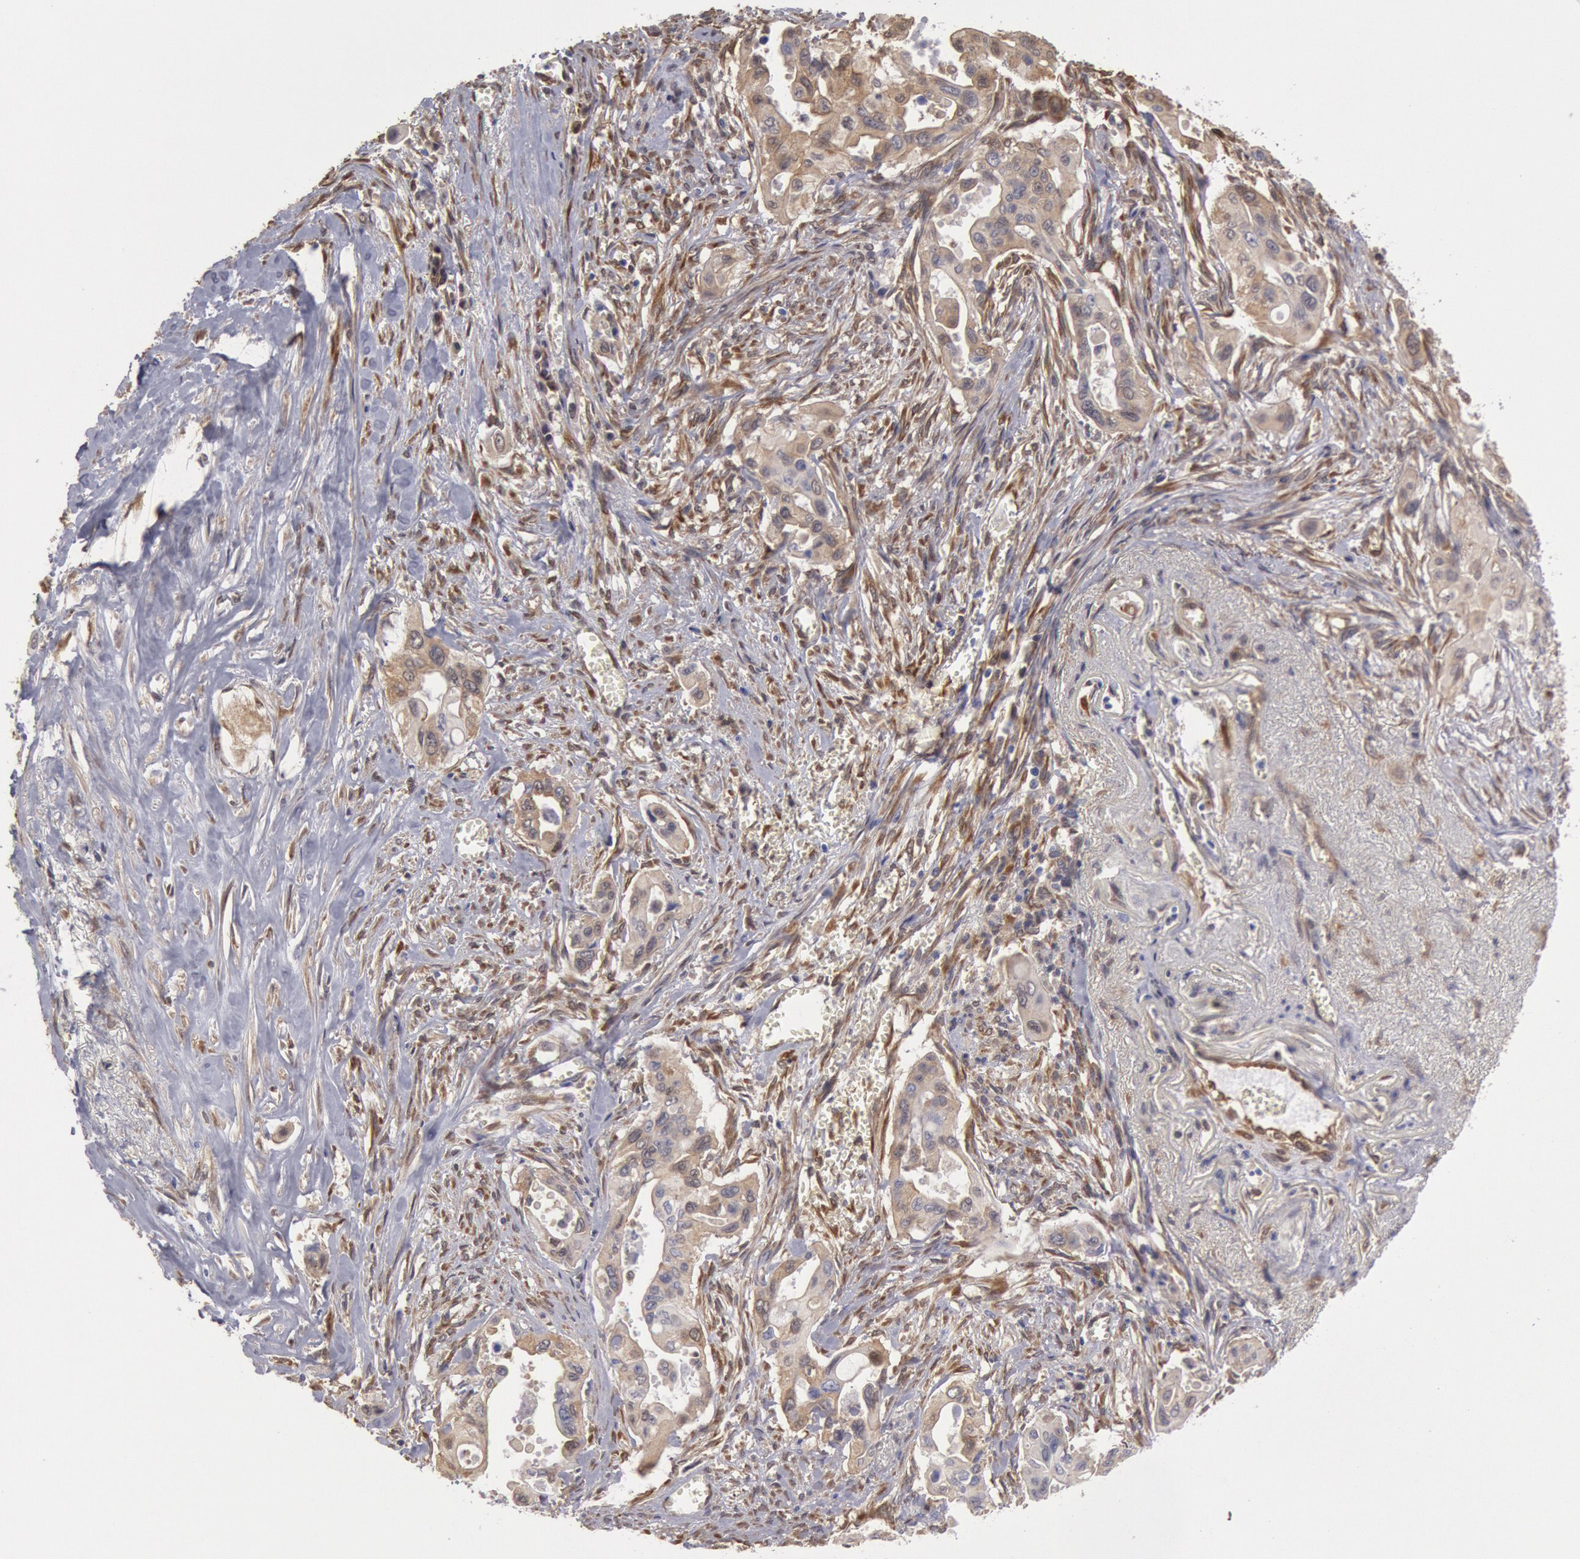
{"staining": {"intensity": "weak", "quantity": "25%-75%", "location": "cytoplasmic/membranous"}, "tissue": "pancreatic cancer", "cell_type": "Tumor cells", "image_type": "cancer", "snomed": [{"axis": "morphology", "description": "Adenocarcinoma, NOS"}, {"axis": "topography", "description": "Pancreas"}], "caption": "Weak cytoplasmic/membranous protein staining is identified in about 25%-75% of tumor cells in pancreatic adenocarcinoma.", "gene": "CCDC50", "patient": {"sex": "male", "age": 77}}